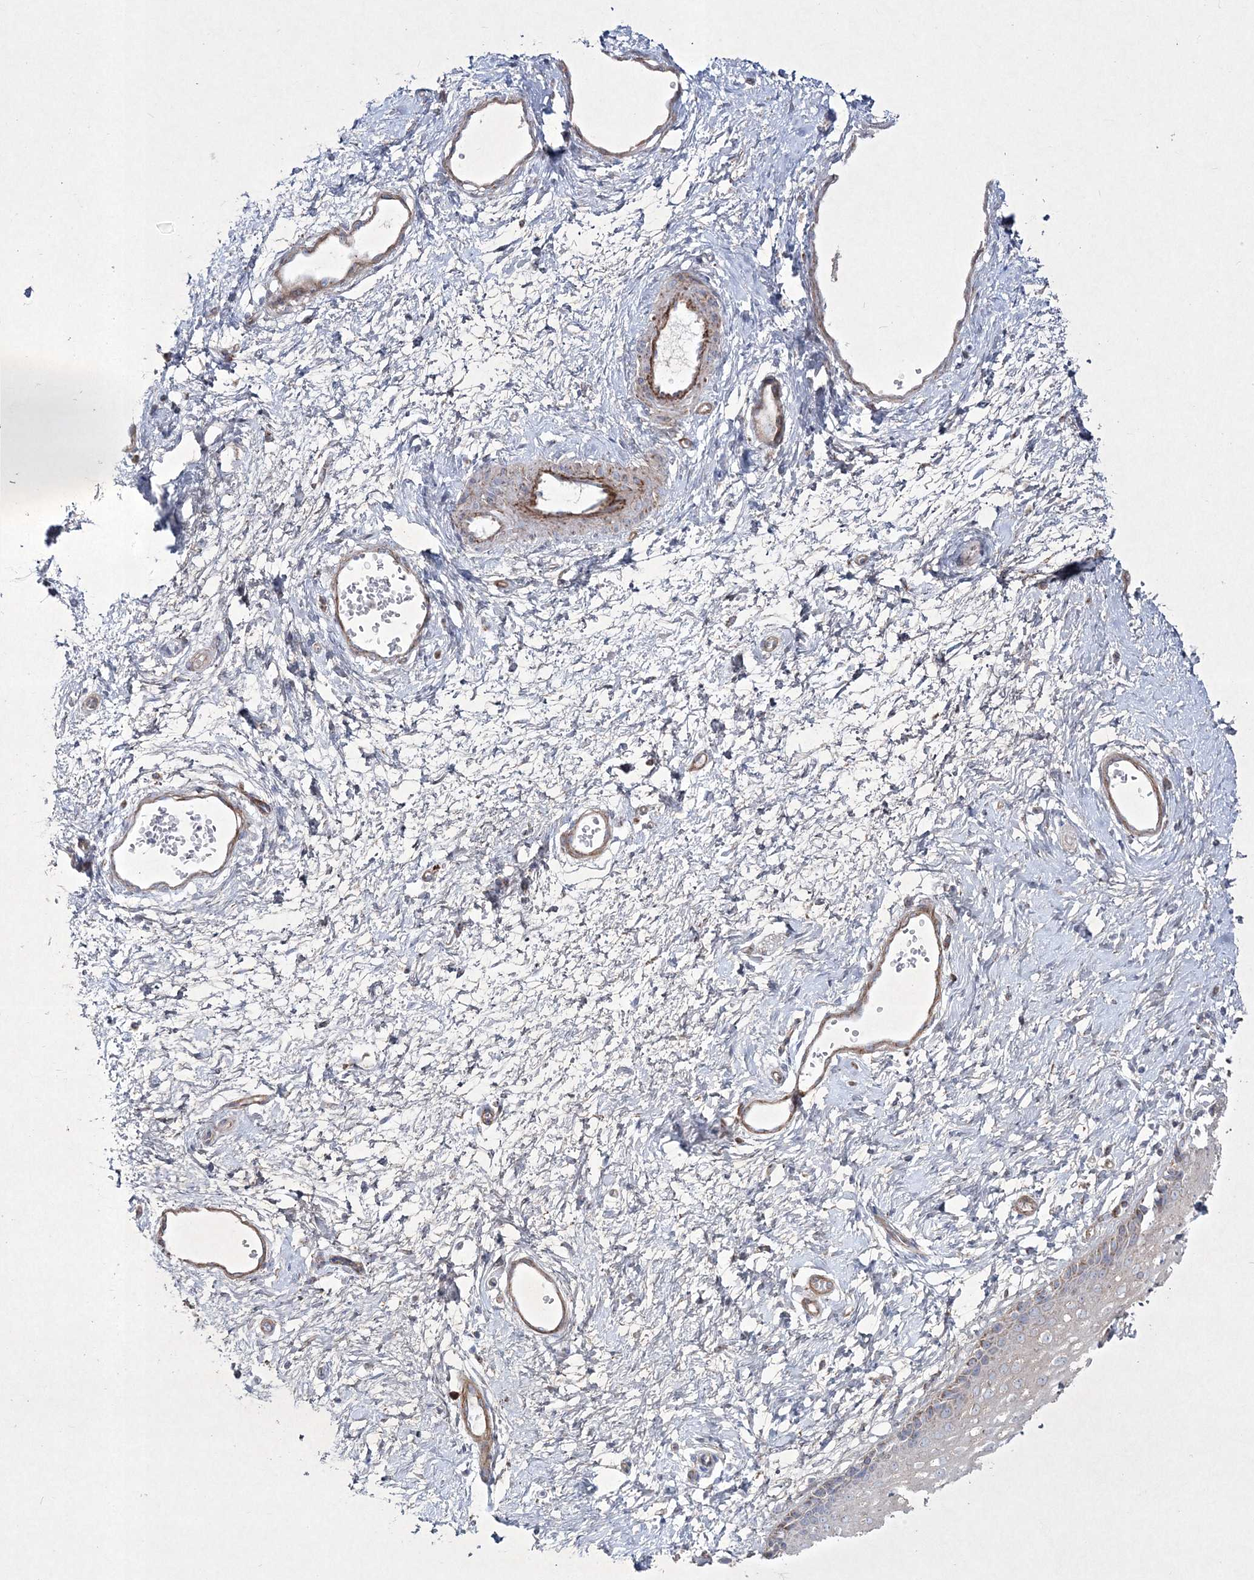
{"staining": {"intensity": "weak", "quantity": "<25%", "location": "cytoplasmic/membranous"}, "tissue": "vagina", "cell_type": "Squamous epithelial cells", "image_type": "normal", "snomed": [{"axis": "morphology", "description": "Normal tissue, NOS"}, {"axis": "topography", "description": "Vagina"}], "caption": "High power microscopy micrograph of an IHC image of normal vagina, revealing no significant positivity in squamous epithelial cells.", "gene": "RICTOR", "patient": {"sex": "female", "age": 46}}